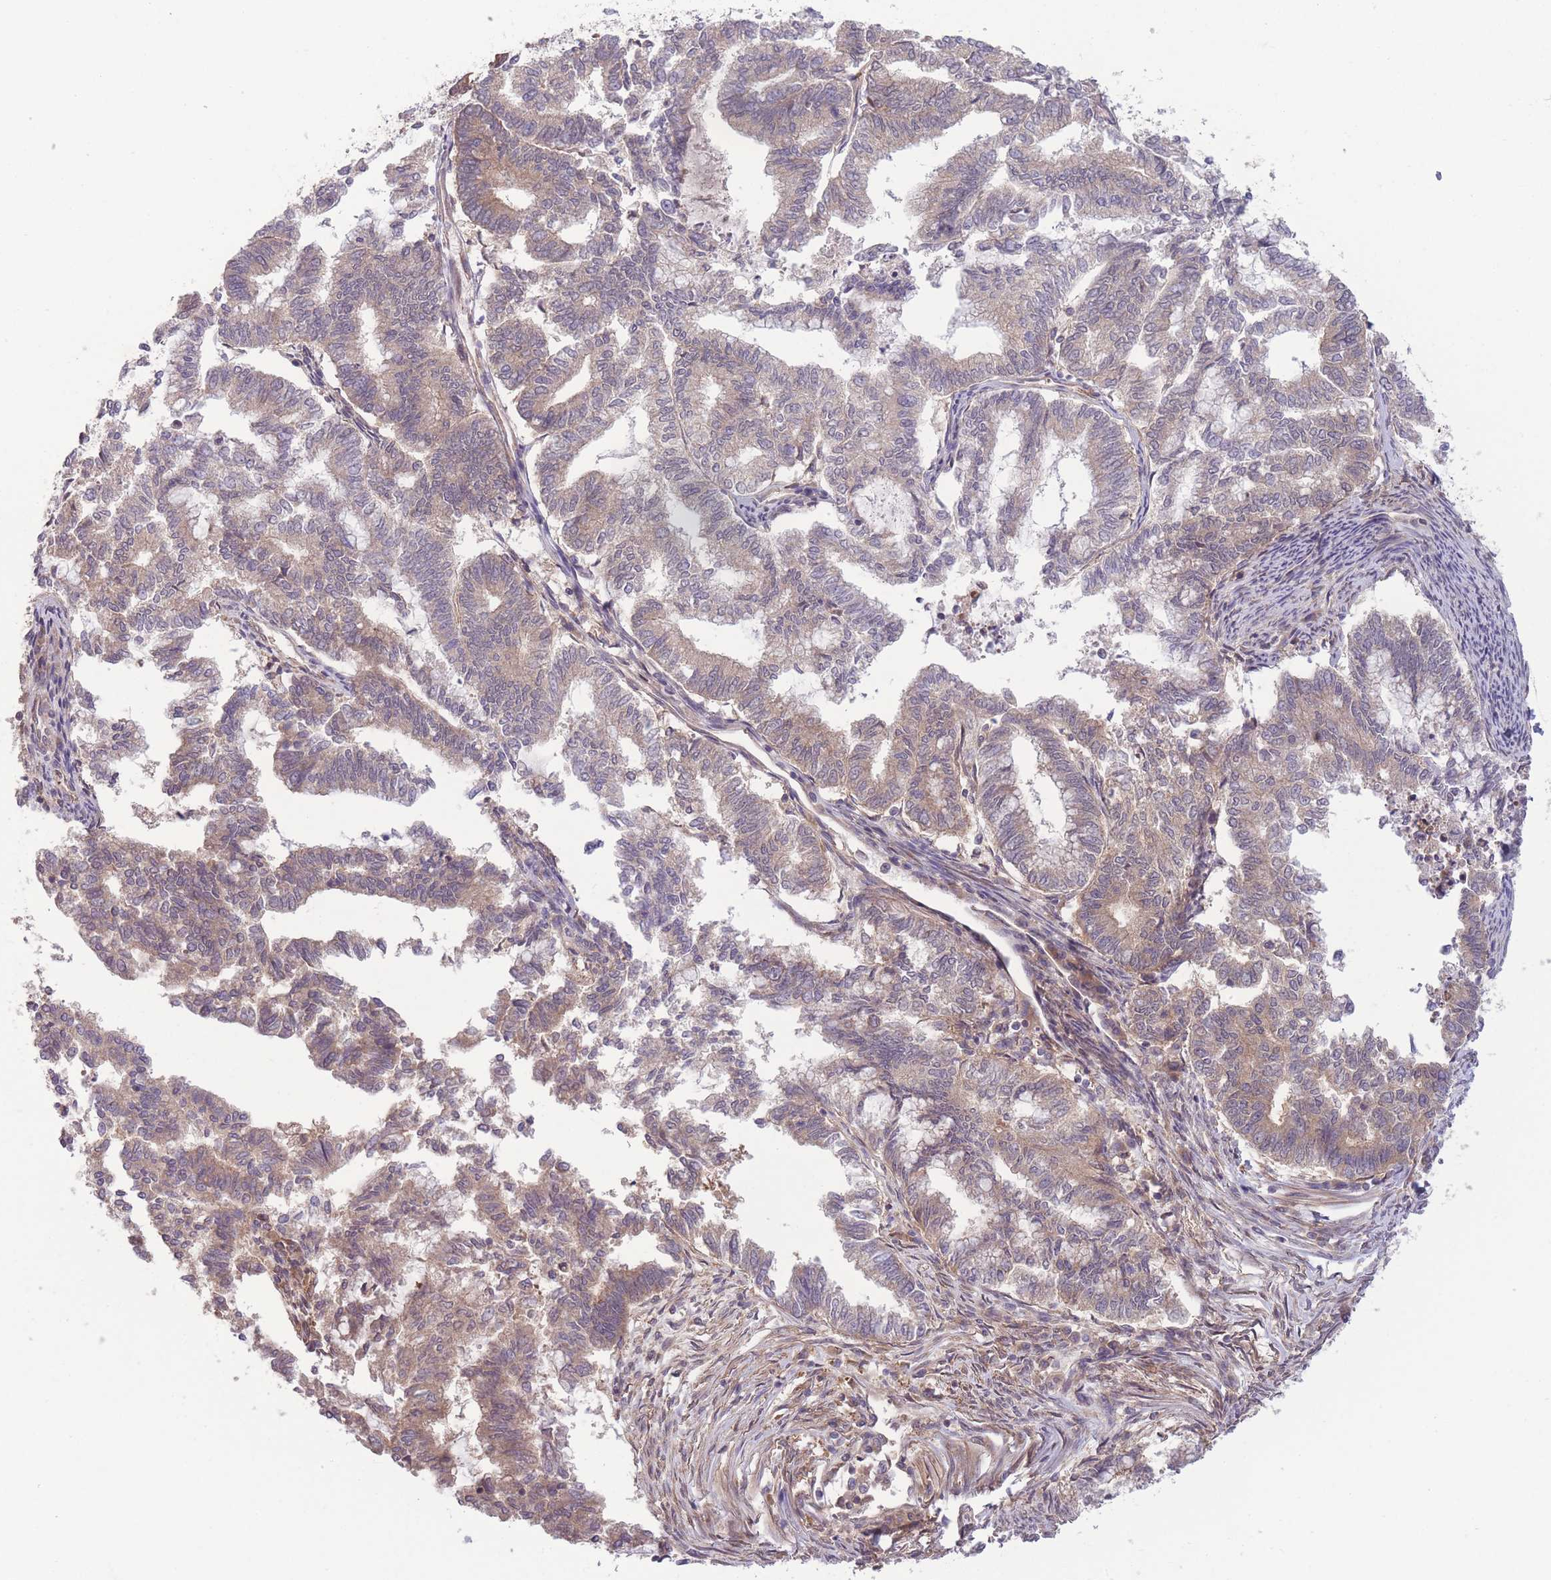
{"staining": {"intensity": "weak", "quantity": "25%-75%", "location": "cytoplasmic/membranous"}, "tissue": "endometrial cancer", "cell_type": "Tumor cells", "image_type": "cancer", "snomed": [{"axis": "morphology", "description": "Adenocarcinoma, NOS"}, {"axis": "topography", "description": "Endometrium"}], "caption": "Adenocarcinoma (endometrial) stained with a brown dye displays weak cytoplasmic/membranous positive positivity in about 25%-75% of tumor cells.", "gene": "PFDN6", "patient": {"sex": "female", "age": 79}}